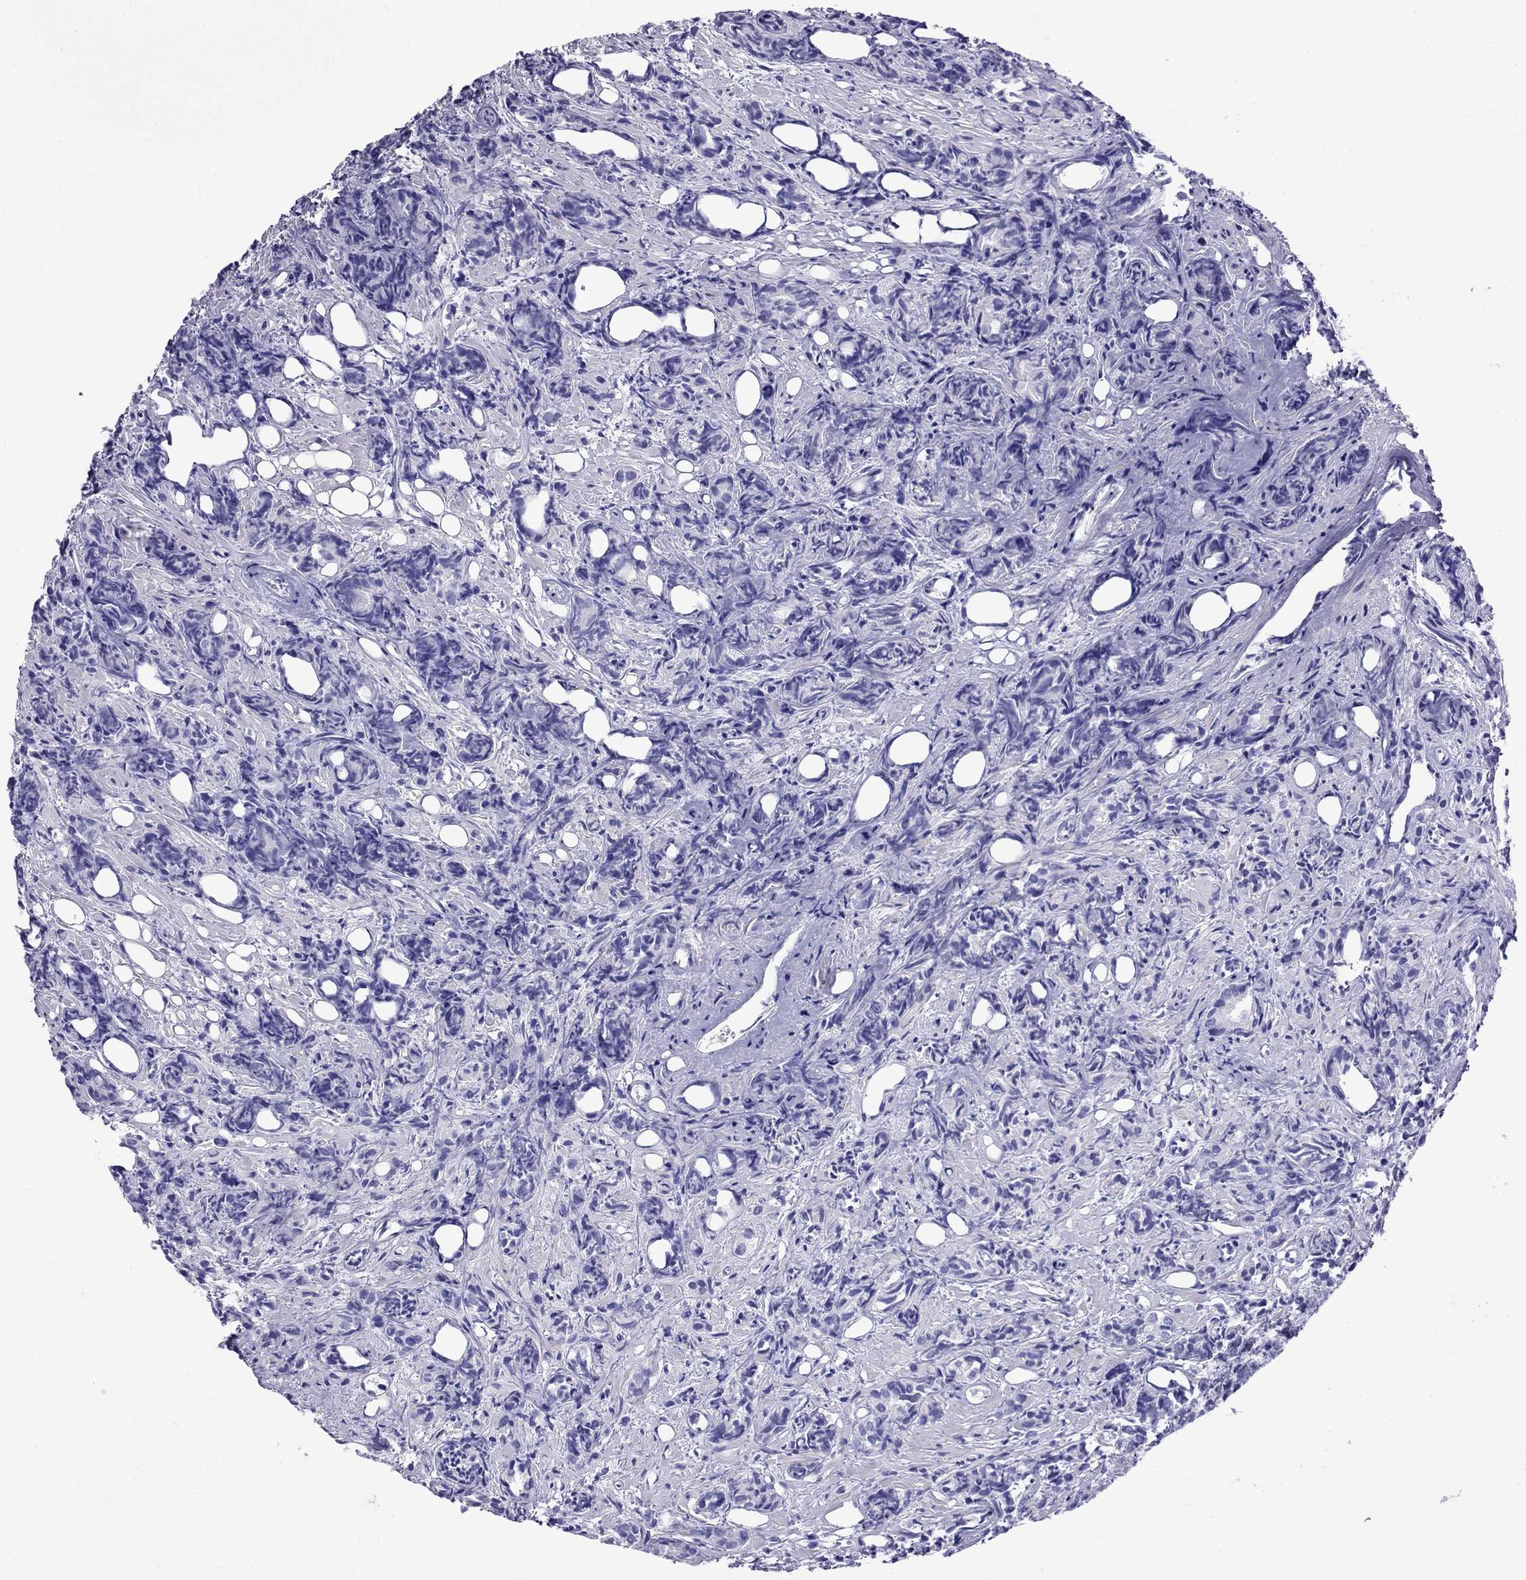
{"staining": {"intensity": "negative", "quantity": "none", "location": "none"}, "tissue": "prostate cancer", "cell_type": "Tumor cells", "image_type": "cancer", "snomed": [{"axis": "morphology", "description": "Adenocarcinoma, High grade"}, {"axis": "topography", "description": "Prostate"}], "caption": "Prostate cancer (high-grade adenocarcinoma) was stained to show a protein in brown. There is no significant positivity in tumor cells. (DAB immunohistochemistry visualized using brightfield microscopy, high magnification).", "gene": "CRYBA1", "patient": {"sex": "male", "age": 84}}